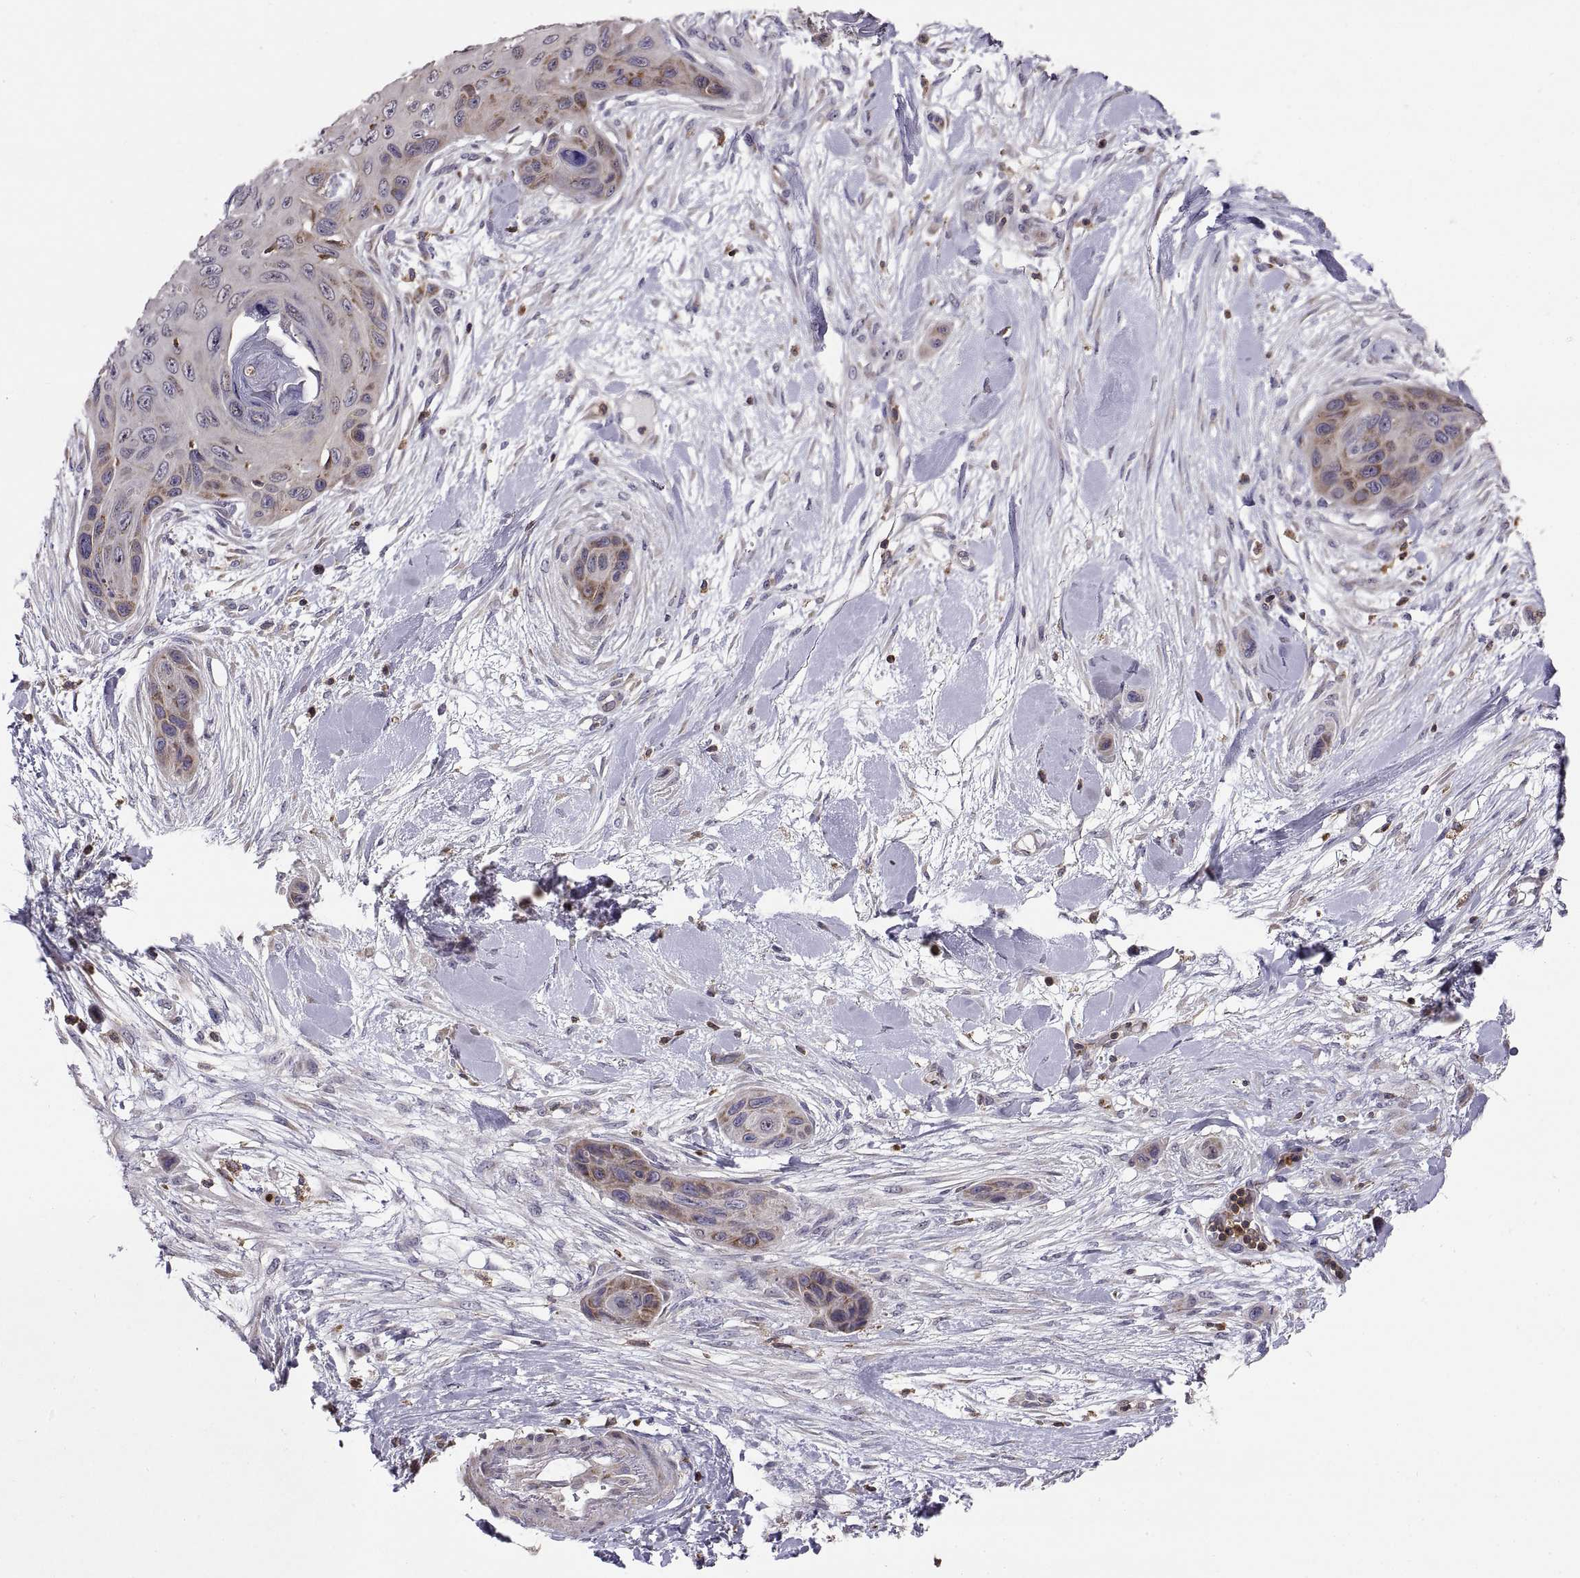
{"staining": {"intensity": "moderate", "quantity": "<25%", "location": "cytoplasmic/membranous"}, "tissue": "skin cancer", "cell_type": "Tumor cells", "image_type": "cancer", "snomed": [{"axis": "morphology", "description": "Squamous cell carcinoma, NOS"}, {"axis": "topography", "description": "Skin"}], "caption": "A brown stain labels moderate cytoplasmic/membranous staining of a protein in human skin squamous cell carcinoma tumor cells. The staining is performed using DAB (3,3'-diaminobenzidine) brown chromogen to label protein expression. The nuclei are counter-stained blue using hematoxylin.", "gene": "ACAP1", "patient": {"sex": "male", "age": 82}}